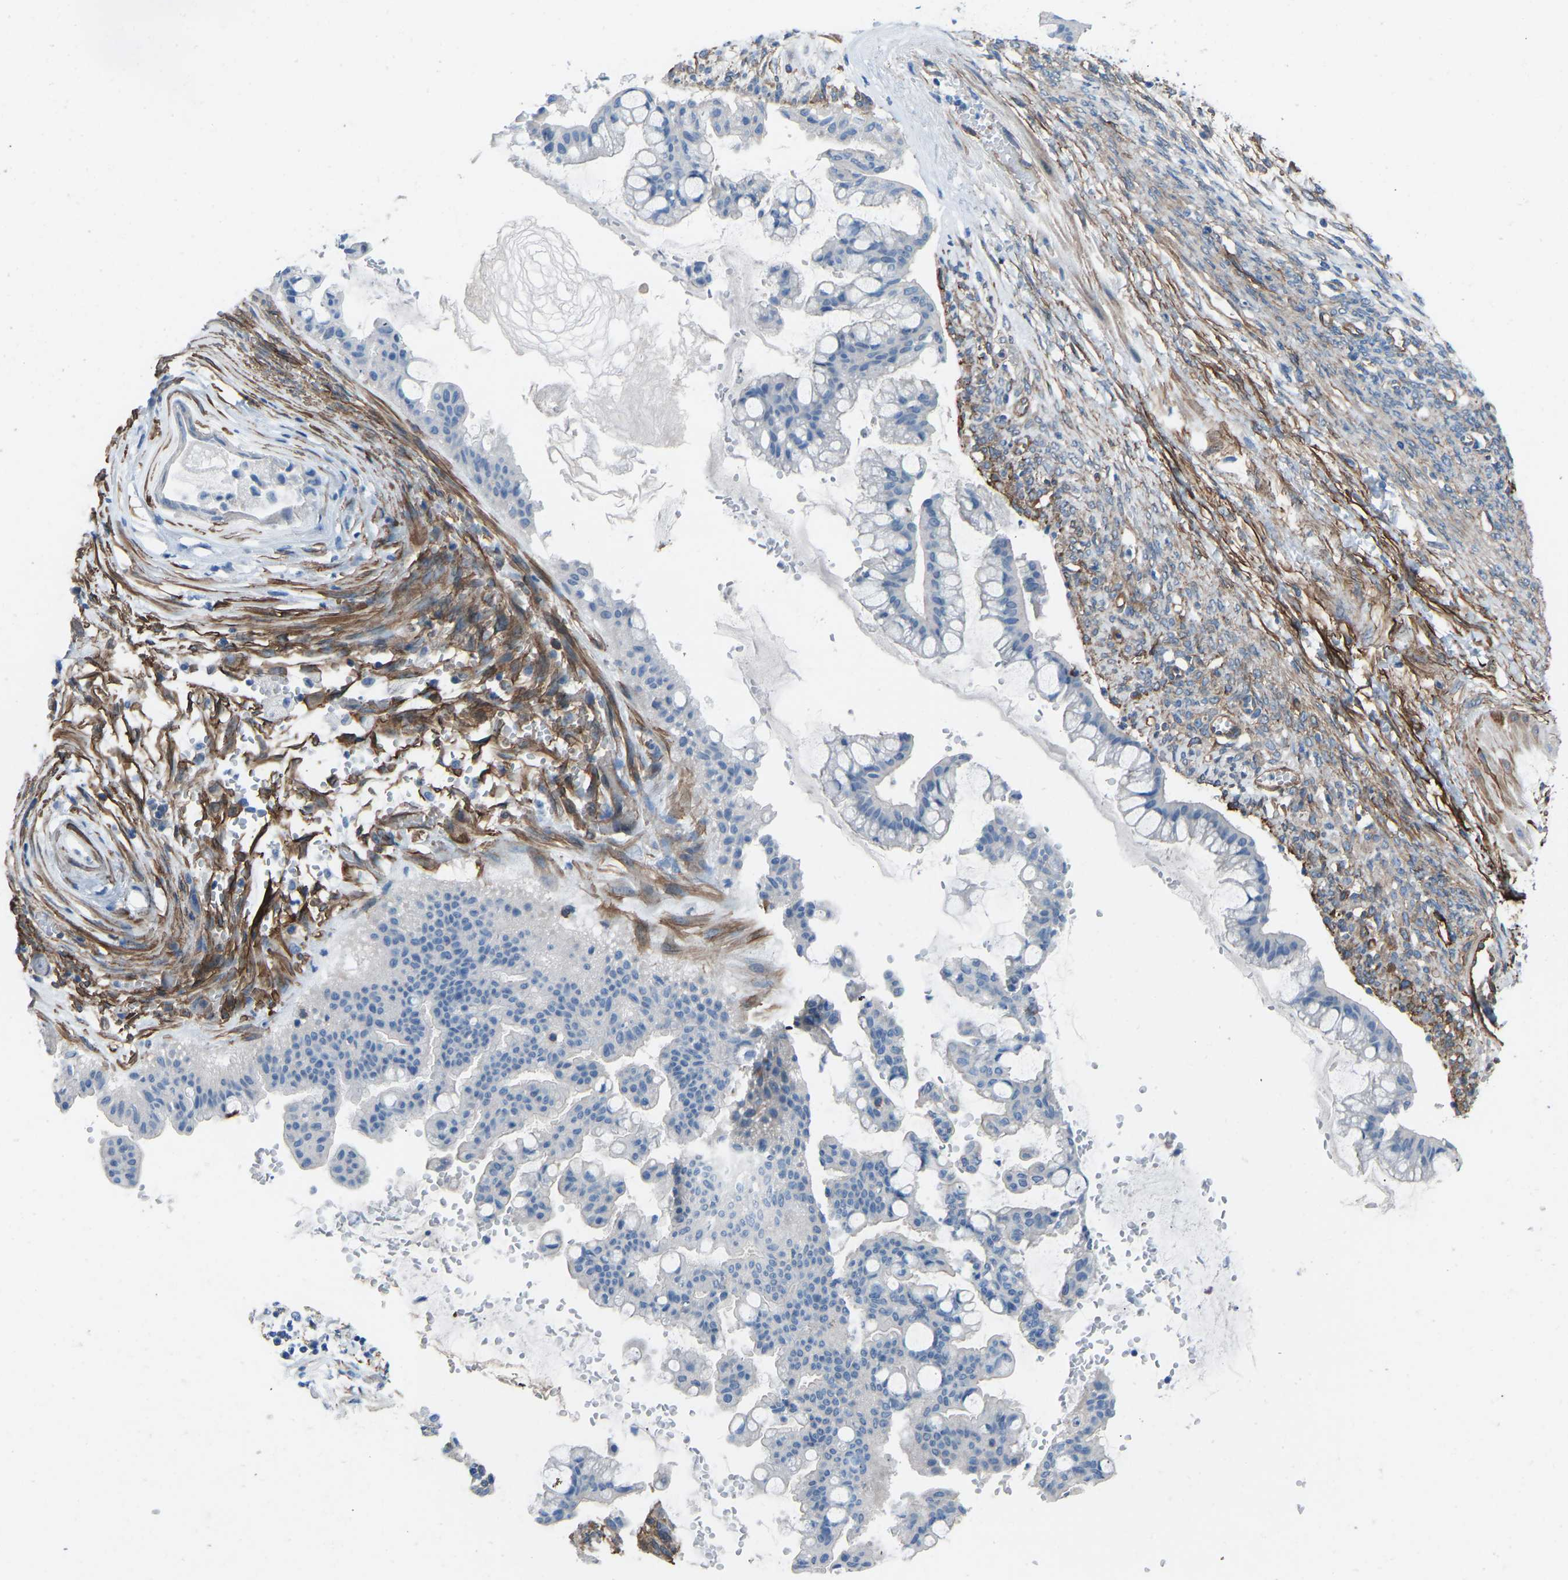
{"staining": {"intensity": "negative", "quantity": "none", "location": "none"}, "tissue": "ovarian cancer", "cell_type": "Tumor cells", "image_type": "cancer", "snomed": [{"axis": "morphology", "description": "Cystadenocarcinoma, mucinous, NOS"}, {"axis": "topography", "description": "Ovary"}], "caption": "DAB (3,3'-diaminobenzidine) immunohistochemical staining of human mucinous cystadenocarcinoma (ovarian) exhibits no significant positivity in tumor cells.", "gene": "MYH10", "patient": {"sex": "female", "age": 73}}